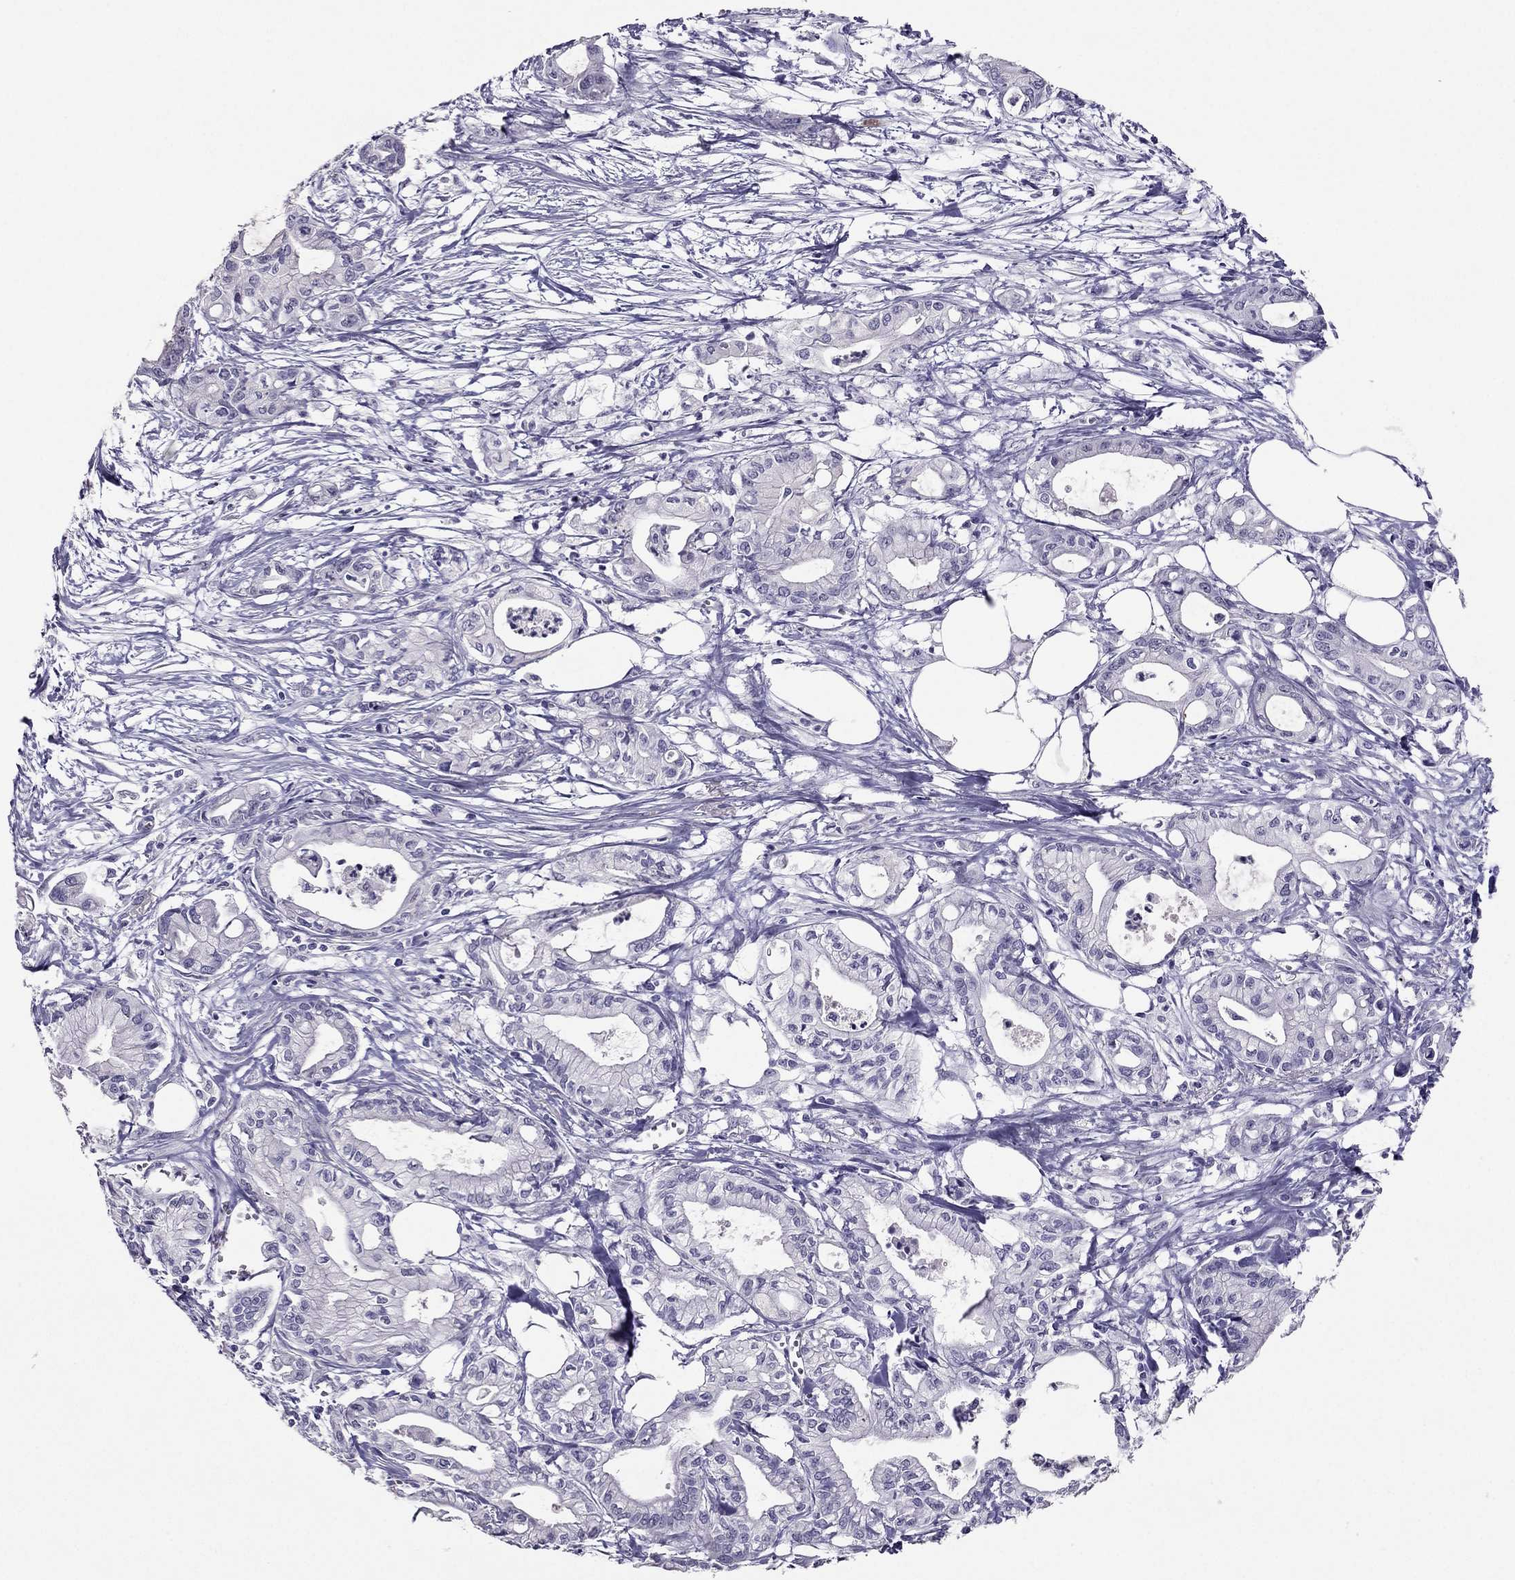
{"staining": {"intensity": "negative", "quantity": "none", "location": "none"}, "tissue": "pancreatic cancer", "cell_type": "Tumor cells", "image_type": "cancer", "snomed": [{"axis": "morphology", "description": "Adenocarcinoma, NOS"}, {"axis": "topography", "description": "Pancreas"}], "caption": "Pancreatic cancer (adenocarcinoma) was stained to show a protein in brown. There is no significant expression in tumor cells.", "gene": "RHO", "patient": {"sex": "male", "age": 71}}